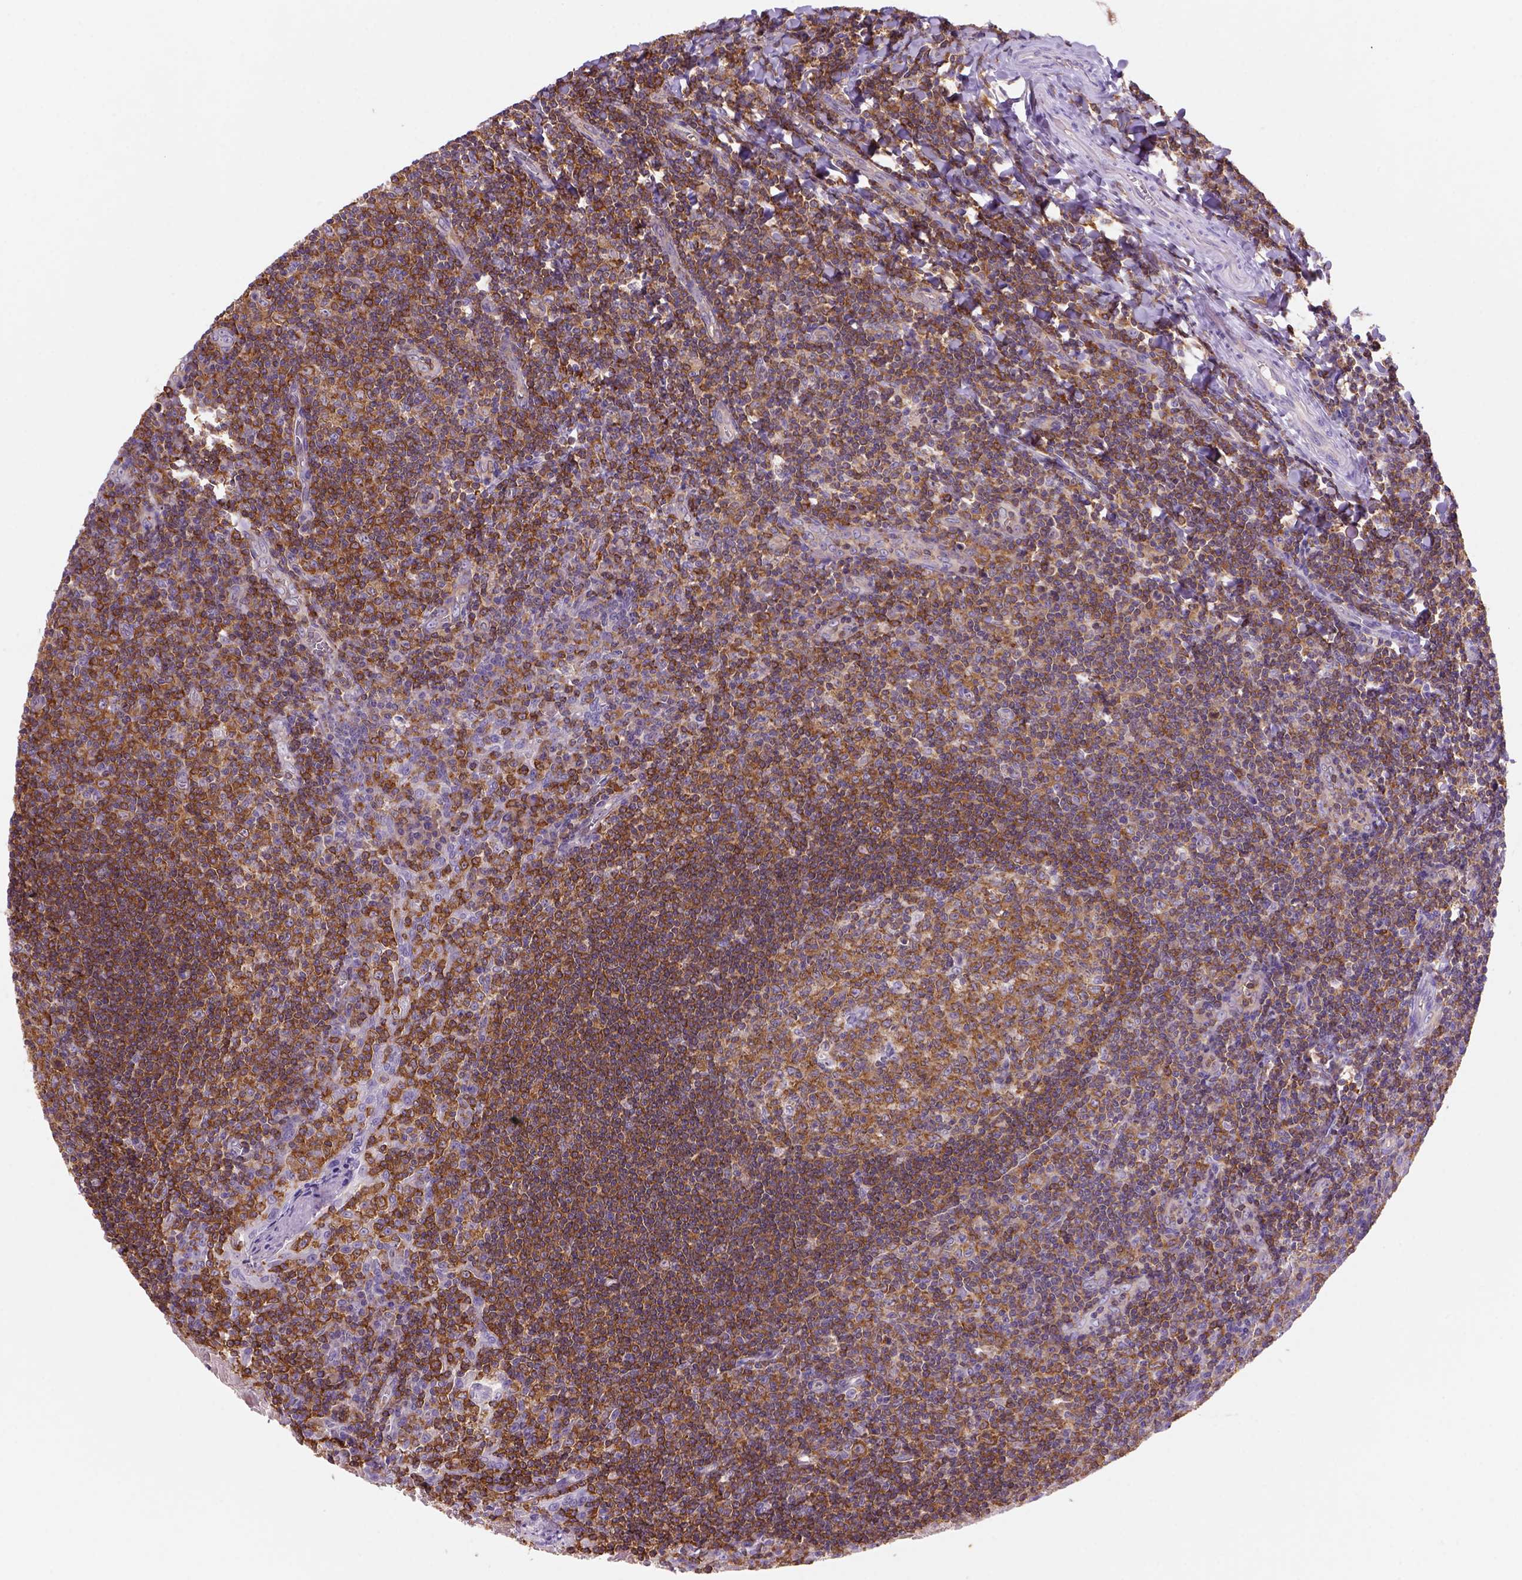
{"staining": {"intensity": "strong", "quantity": ">75%", "location": "cytoplasmic/membranous"}, "tissue": "tonsil", "cell_type": "Germinal center cells", "image_type": "normal", "snomed": [{"axis": "morphology", "description": "Normal tissue, NOS"}, {"axis": "morphology", "description": "Inflammation, NOS"}, {"axis": "topography", "description": "Tonsil"}], "caption": "Tonsil stained with DAB (3,3'-diaminobenzidine) immunohistochemistry (IHC) shows high levels of strong cytoplasmic/membranous expression in approximately >75% of germinal center cells. The protein is stained brown, and the nuclei are stained in blue (DAB IHC with brightfield microscopy, high magnification).", "gene": "INPP5D", "patient": {"sex": "female", "age": 31}}